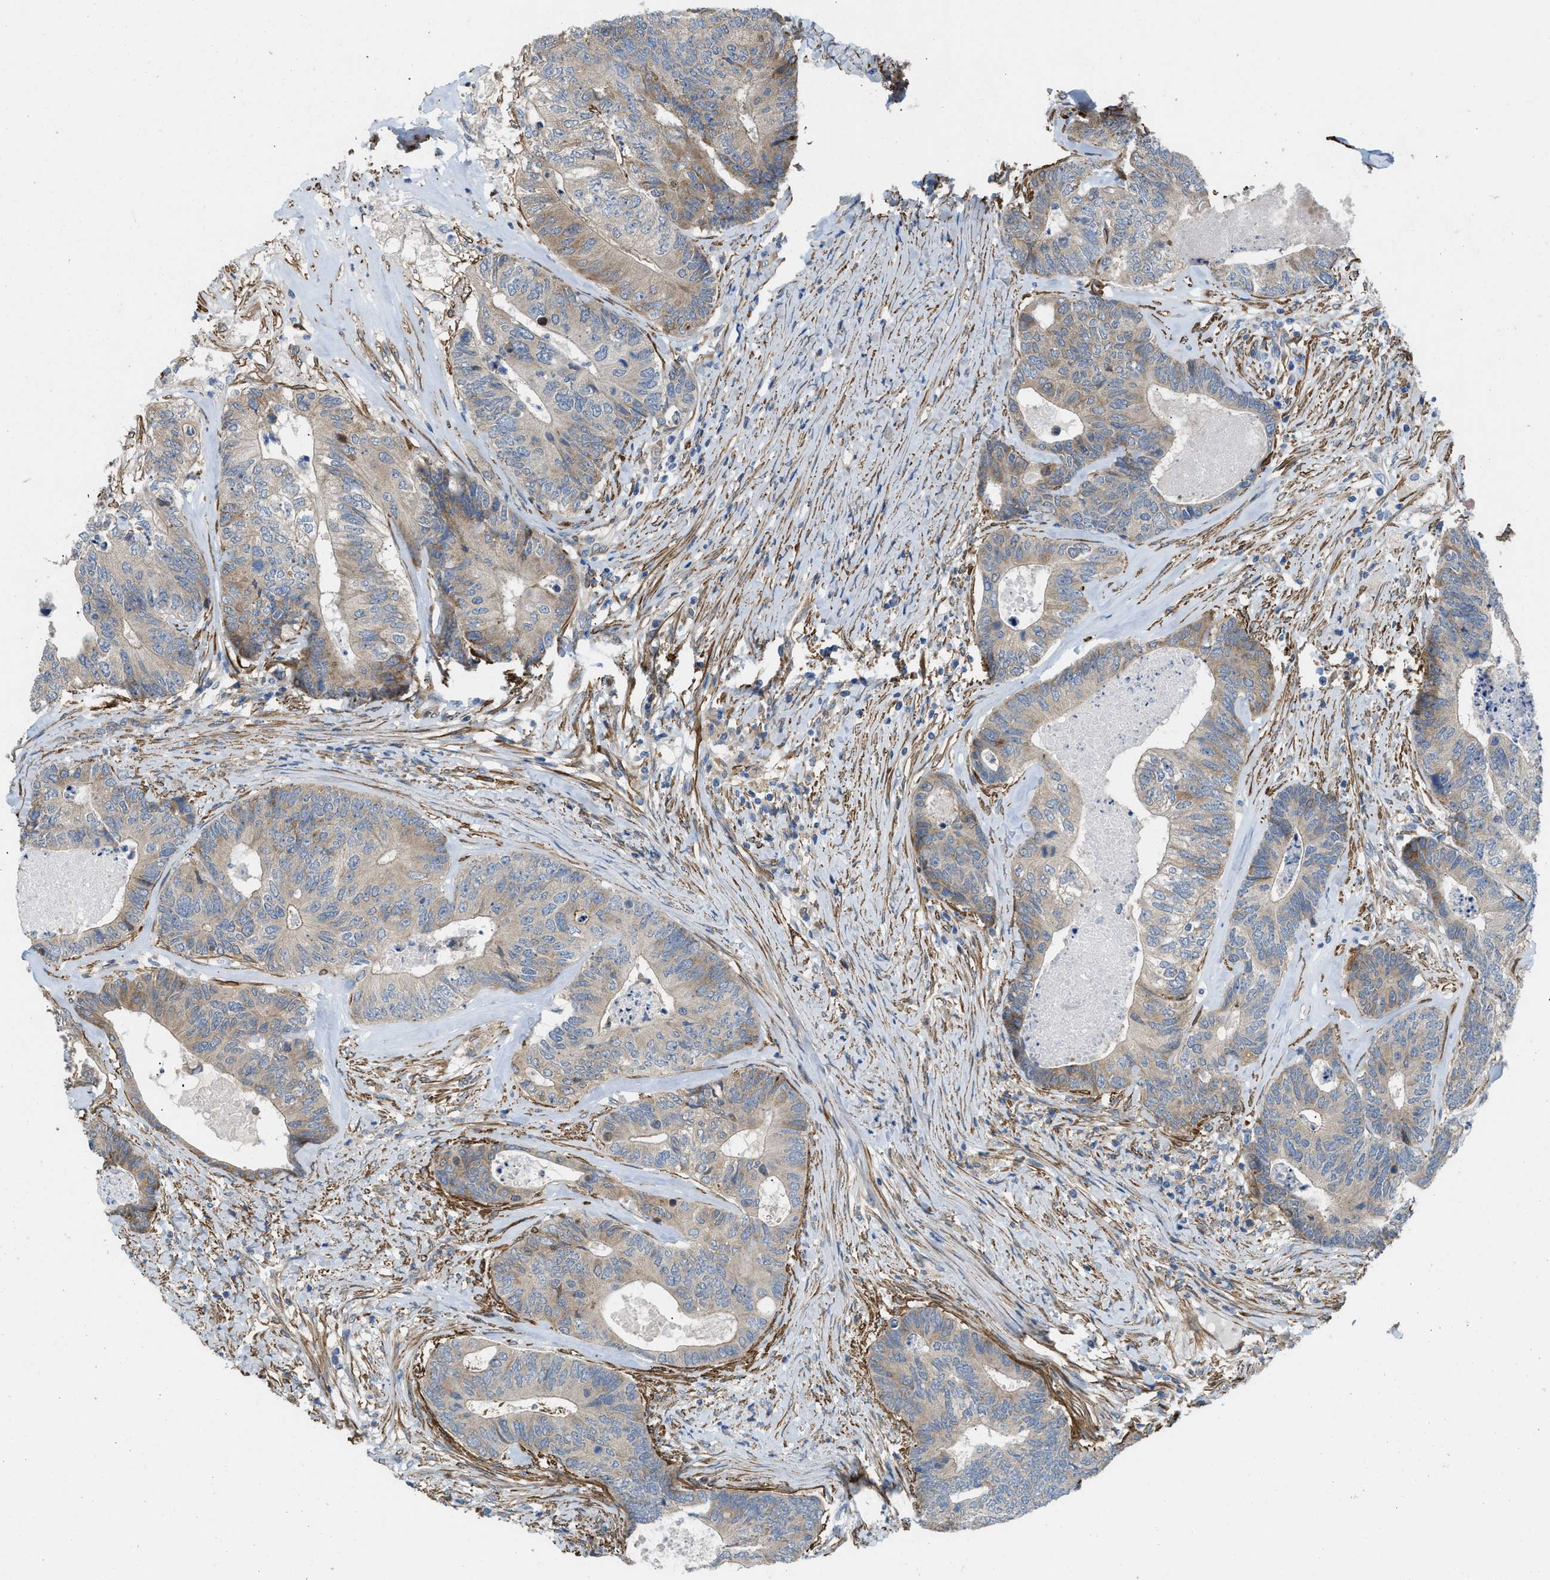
{"staining": {"intensity": "moderate", "quantity": "25%-75%", "location": "cytoplasmic/membranous"}, "tissue": "colorectal cancer", "cell_type": "Tumor cells", "image_type": "cancer", "snomed": [{"axis": "morphology", "description": "Adenocarcinoma, NOS"}, {"axis": "topography", "description": "Colon"}], "caption": "Human colorectal adenocarcinoma stained with a protein marker displays moderate staining in tumor cells.", "gene": "BMPR1A", "patient": {"sex": "female", "age": 67}}